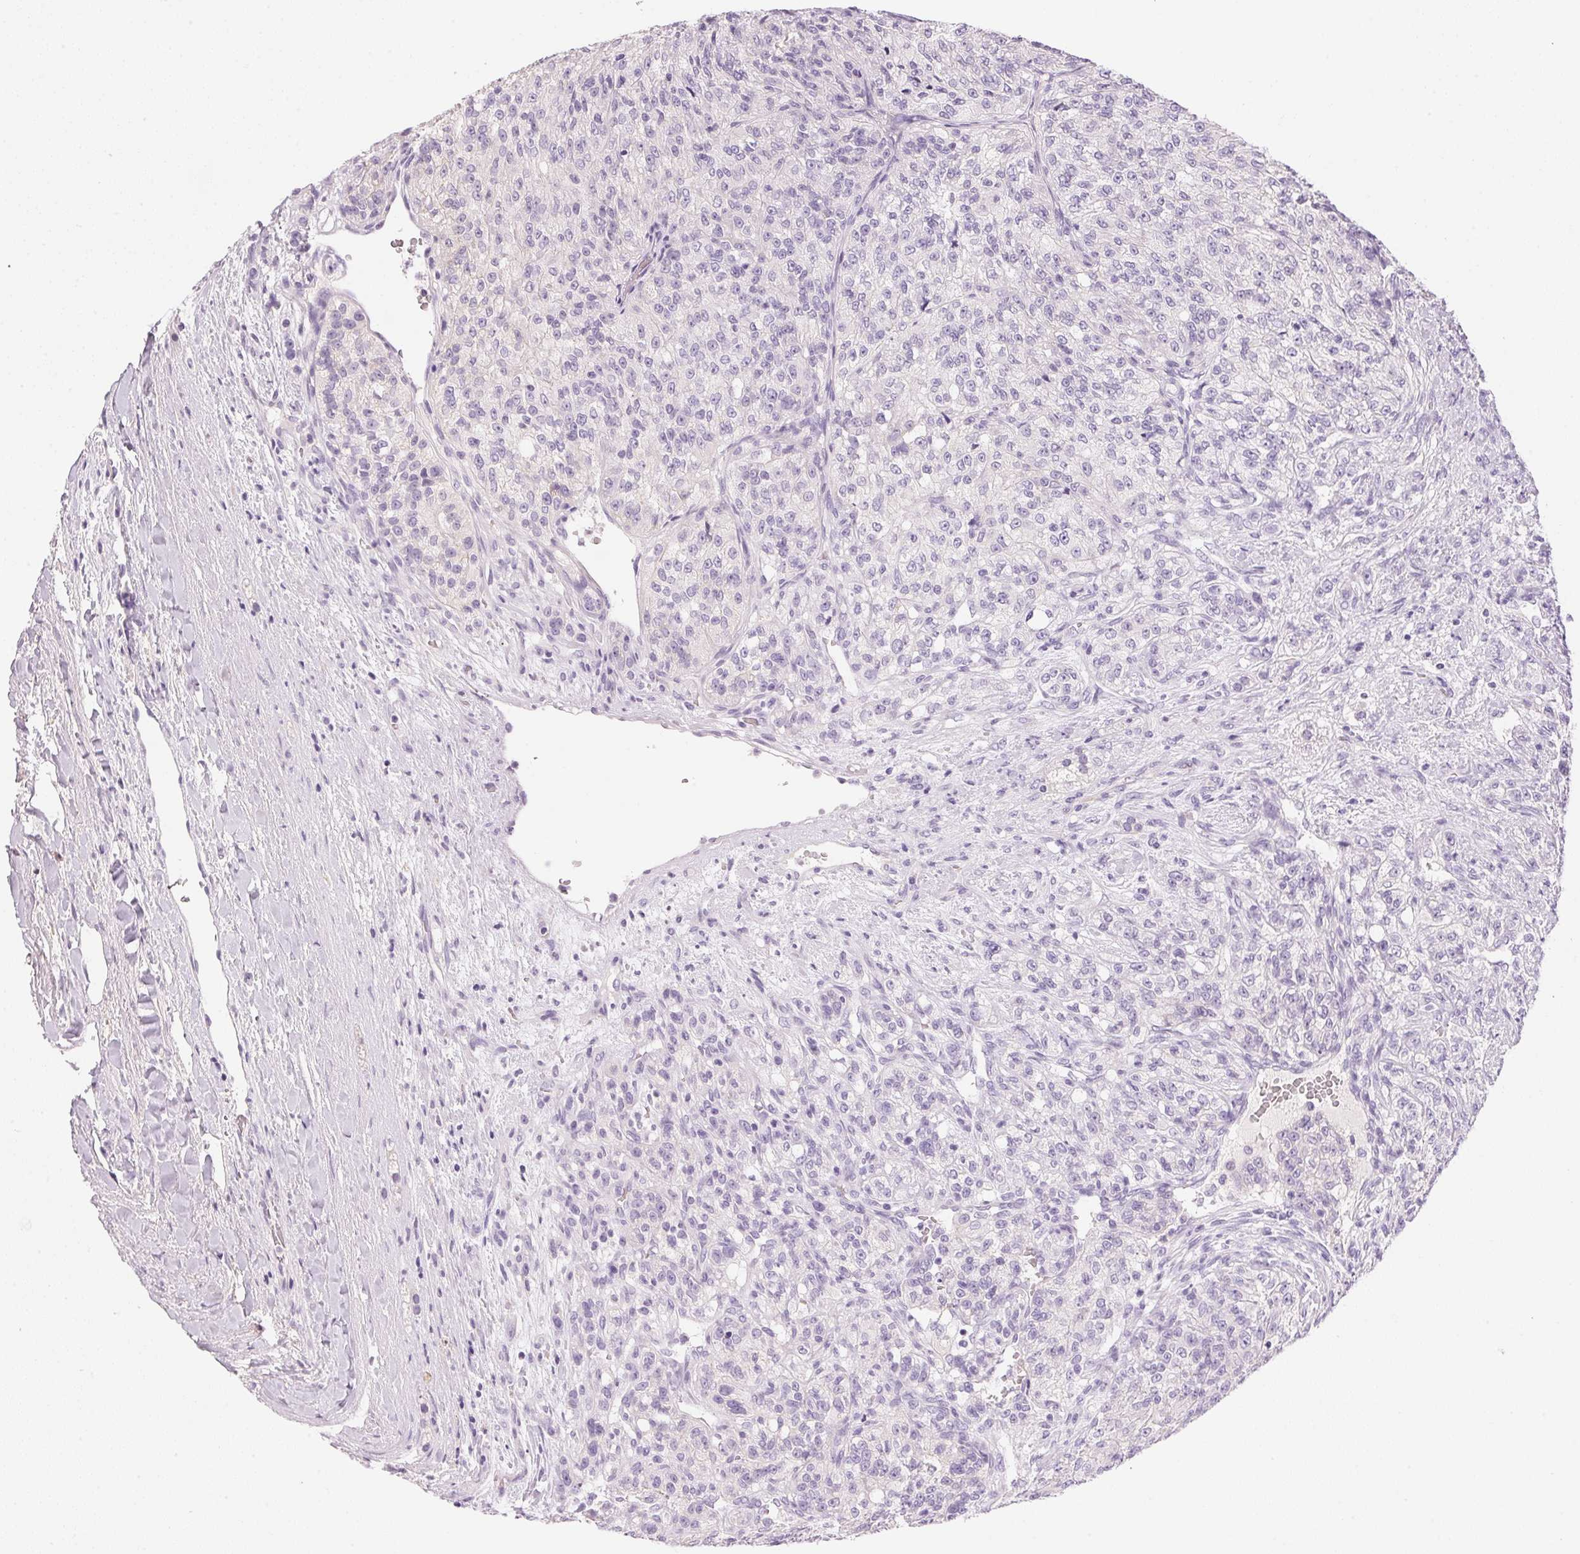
{"staining": {"intensity": "negative", "quantity": "none", "location": "none"}, "tissue": "renal cancer", "cell_type": "Tumor cells", "image_type": "cancer", "snomed": [{"axis": "morphology", "description": "Adenocarcinoma, NOS"}, {"axis": "topography", "description": "Kidney"}], "caption": "IHC histopathology image of neoplastic tissue: renal cancer stained with DAB reveals no significant protein expression in tumor cells. (DAB (3,3'-diaminobenzidine) IHC, high magnification).", "gene": "HSD17B2", "patient": {"sex": "female", "age": 63}}